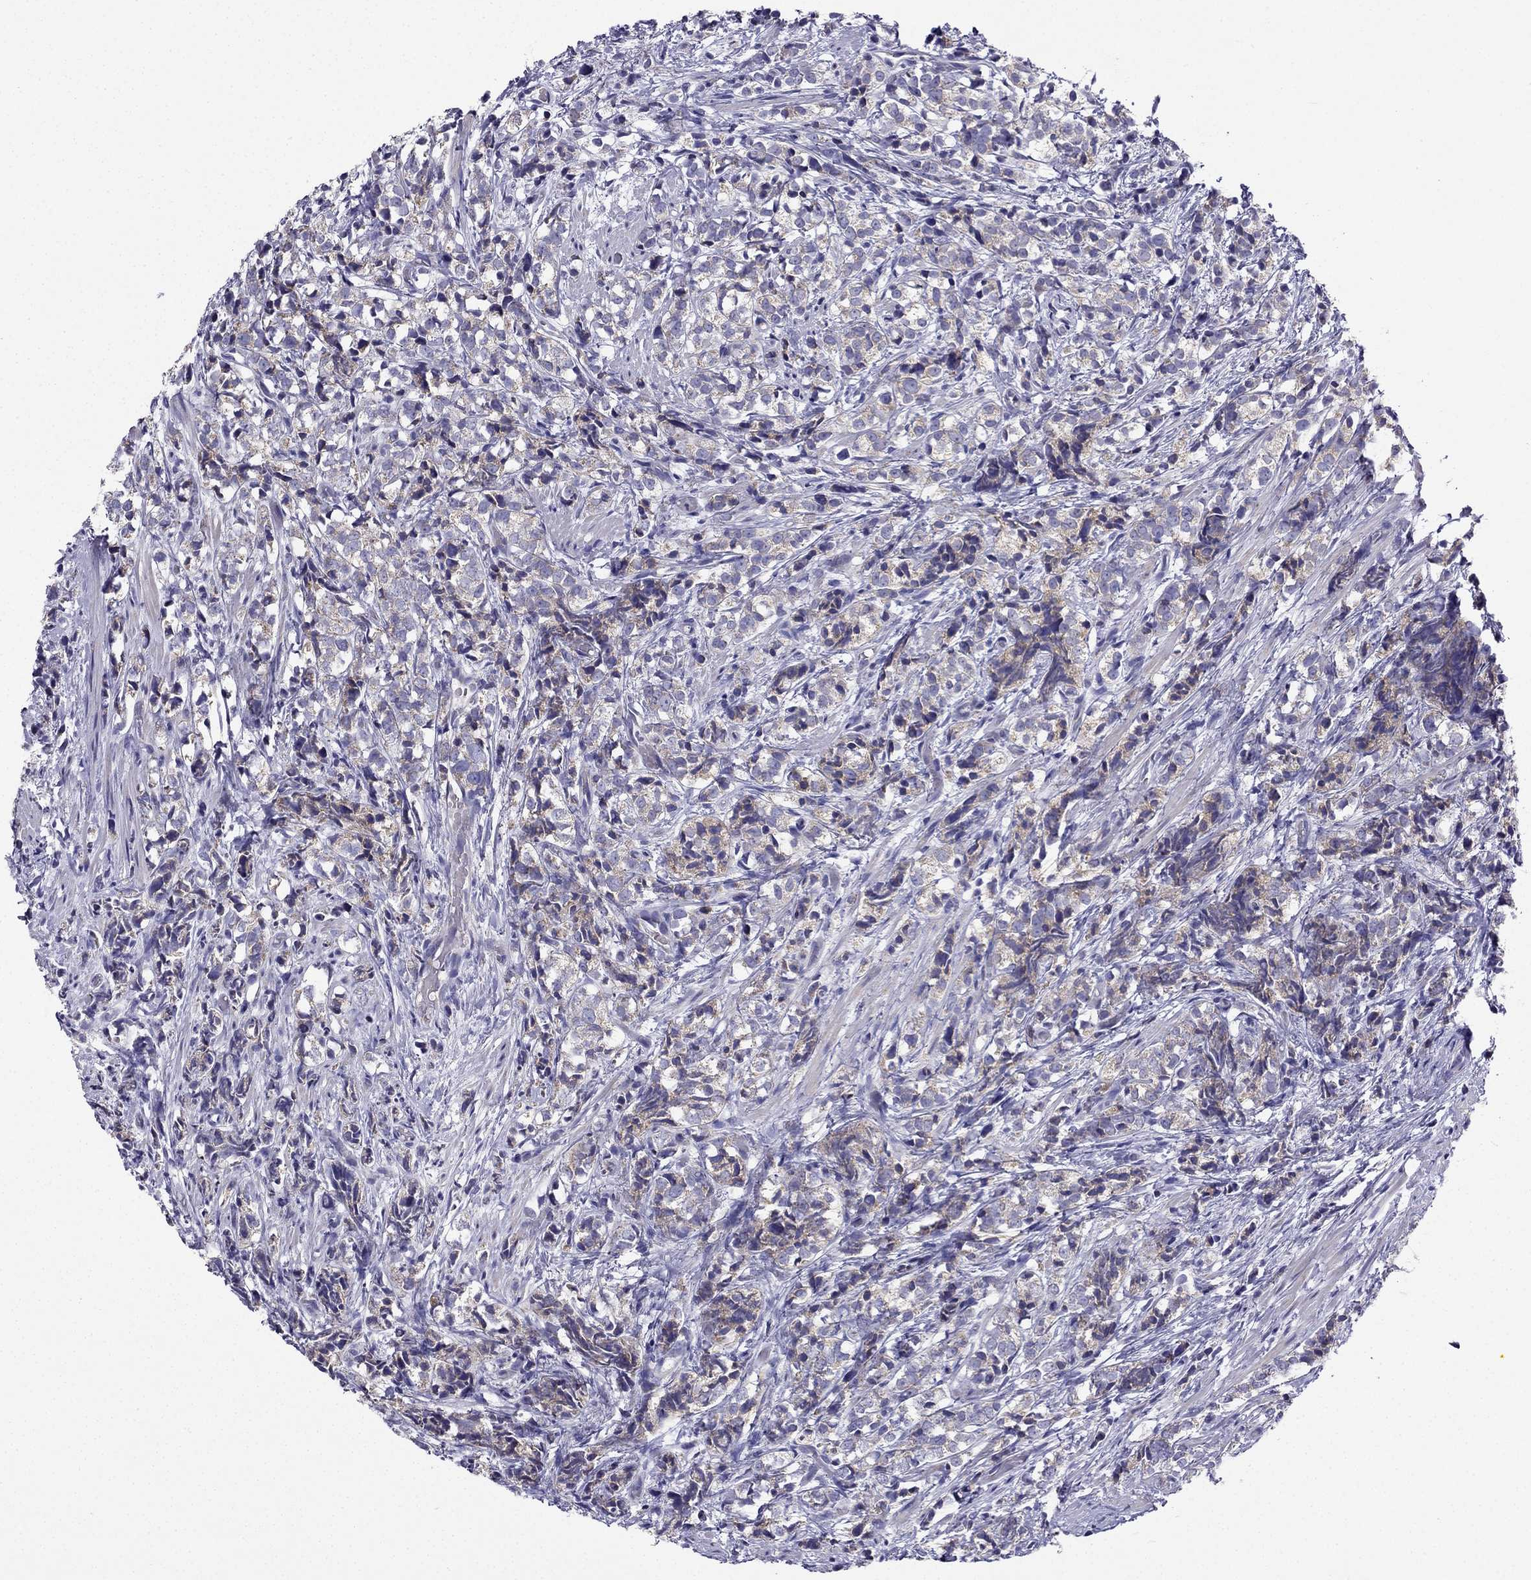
{"staining": {"intensity": "weak", "quantity": ">75%", "location": "cytoplasmic/membranous"}, "tissue": "prostate cancer", "cell_type": "Tumor cells", "image_type": "cancer", "snomed": [{"axis": "morphology", "description": "Adenocarcinoma, High grade"}, {"axis": "topography", "description": "Prostate"}], "caption": "Prostate cancer was stained to show a protein in brown. There is low levels of weak cytoplasmic/membranous staining in about >75% of tumor cells. Nuclei are stained in blue.", "gene": "KIF5A", "patient": {"sex": "male", "age": 53}}